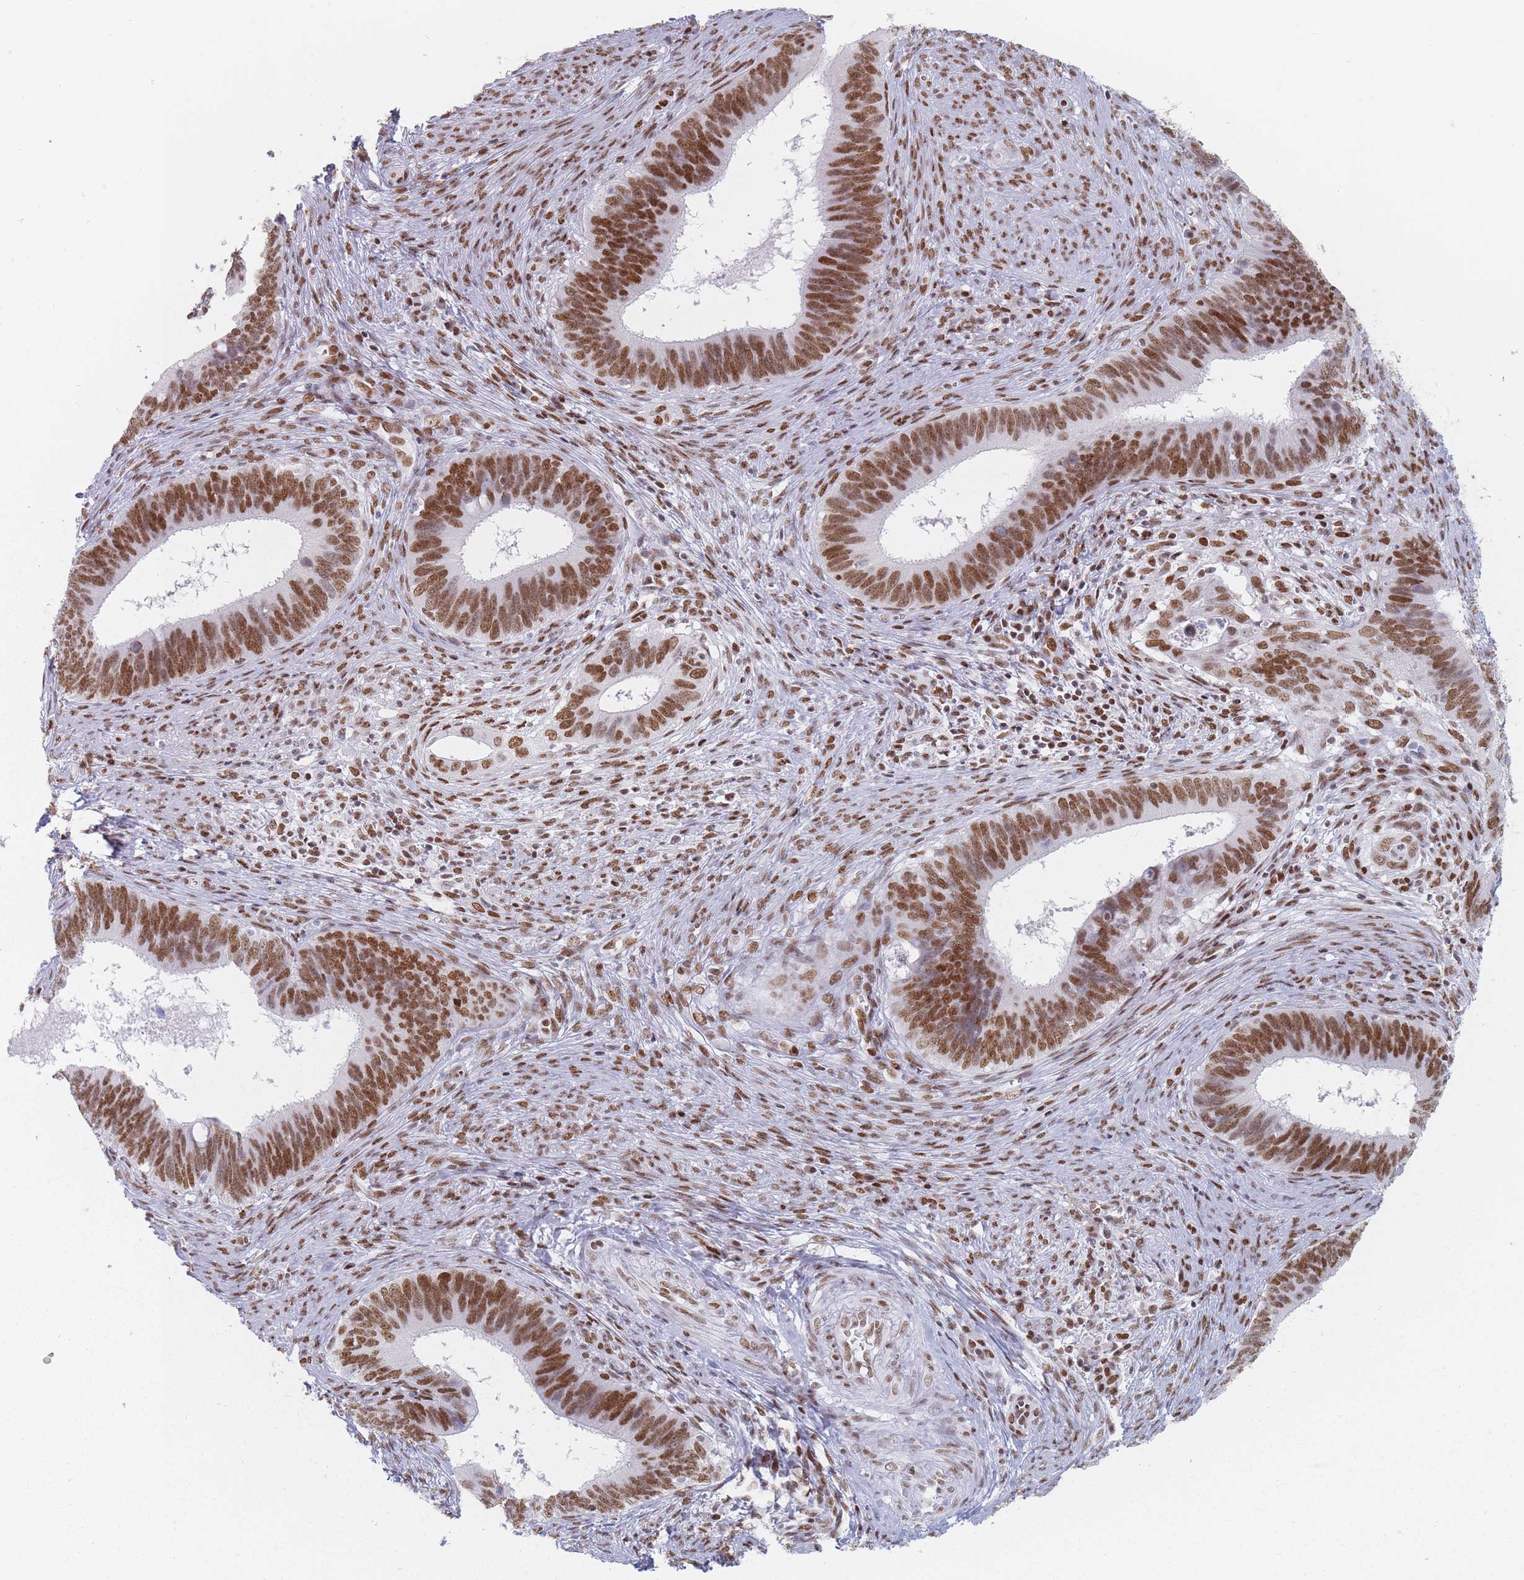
{"staining": {"intensity": "moderate", "quantity": ">75%", "location": "nuclear"}, "tissue": "cervical cancer", "cell_type": "Tumor cells", "image_type": "cancer", "snomed": [{"axis": "morphology", "description": "Adenocarcinoma, NOS"}, {"axis": "topography", "description": "Cervix"}], "caption": "IHC of human cervical cancer (adenocarcinoma) displays medium levels of moderate nuclear staining in about >75% of tumor cells.", "gene": "SAFB2", "patient": {"sex": "female", "age": 42}}